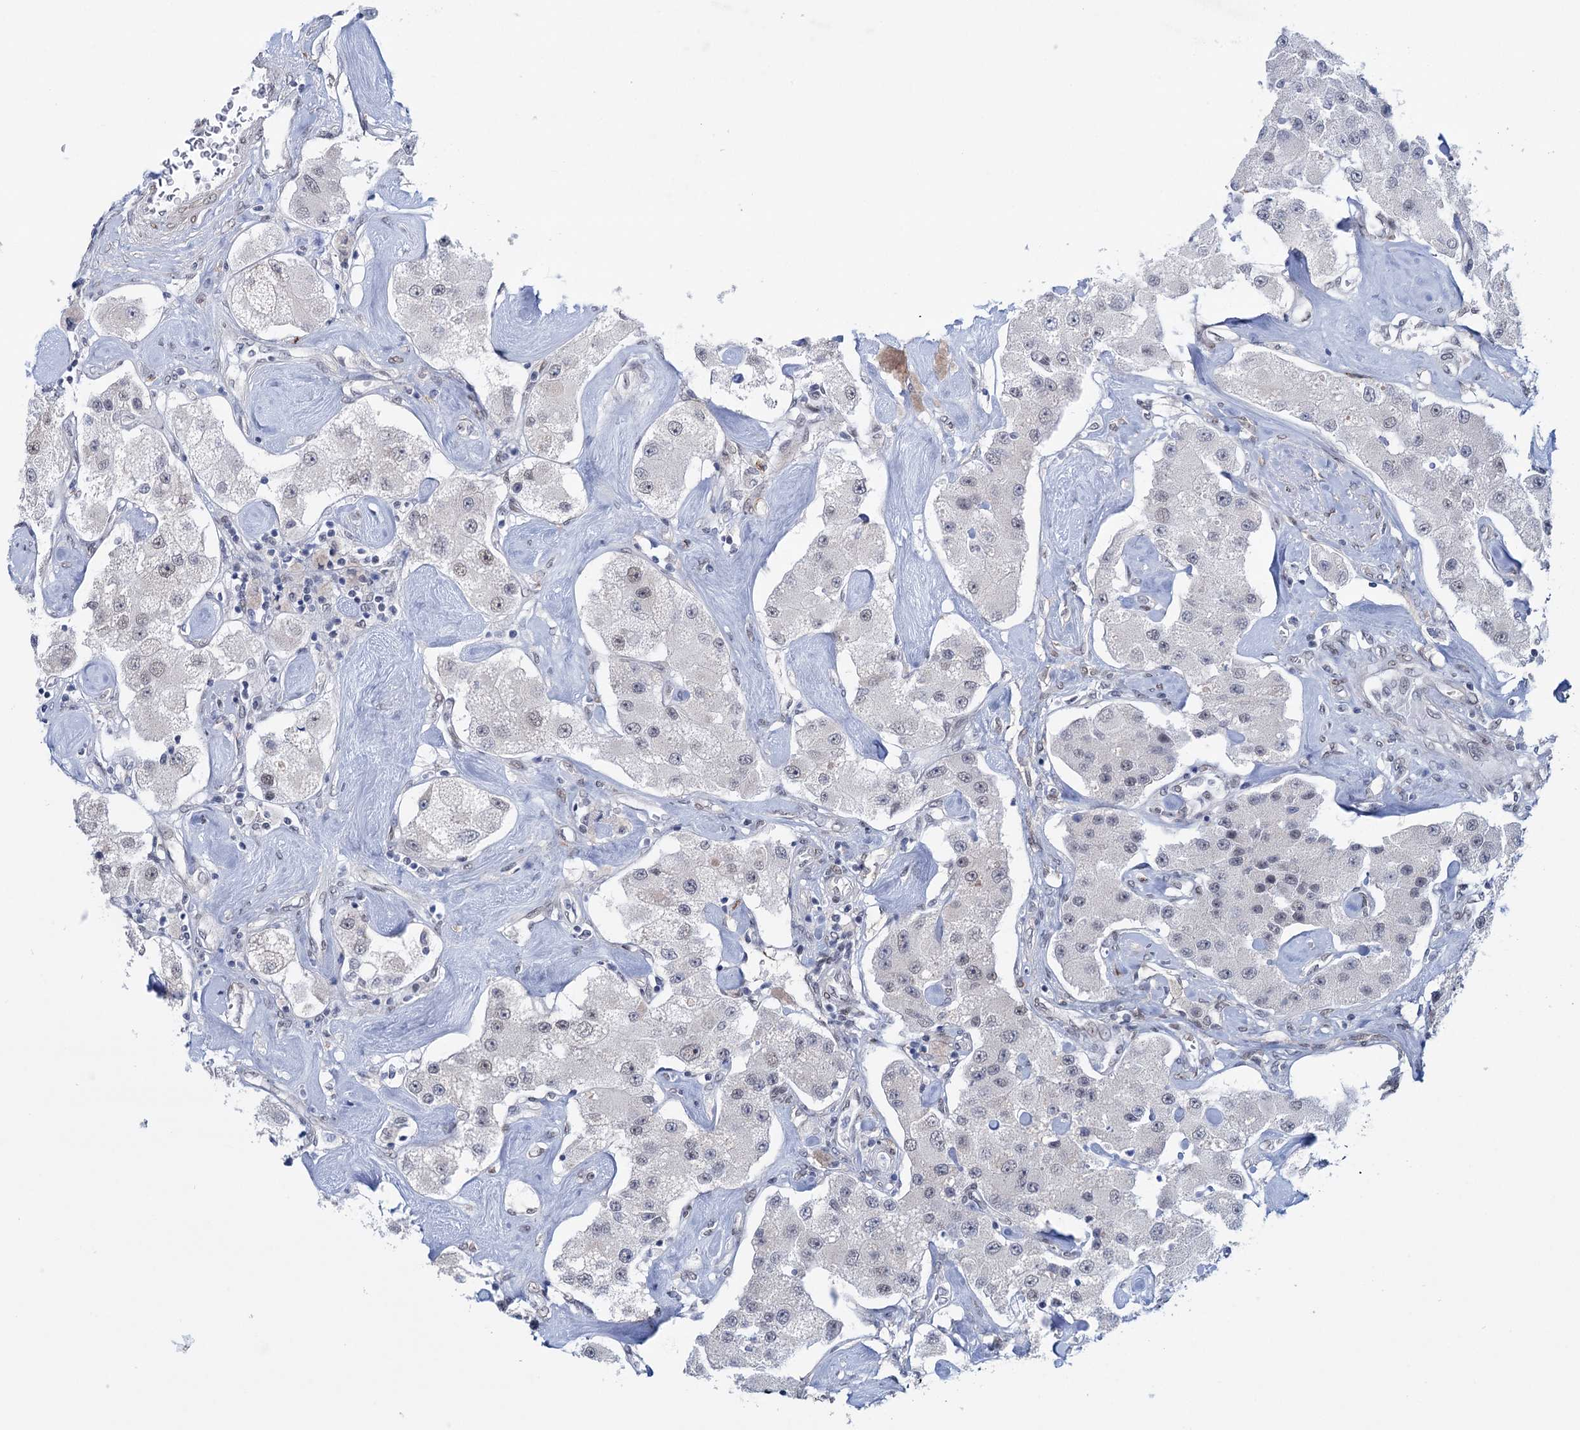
{"staining": {"intensity": "negative", "quantity": "none", "location": "none"}, "tissue": "carcinoid", "cell_type": "Tumor cells", "image_type": "cancer", "snomed": [{"axis": "morphology", "description": "Carcinoid, malignant, NOS"}, {"axis": "topography", "description": "Pancreas"}], "caption": "The image displays no significant positivity in tumor cells of carcinoid.", "gene": "FAM53A", "patient": {"sex": "male", "age": 41}}